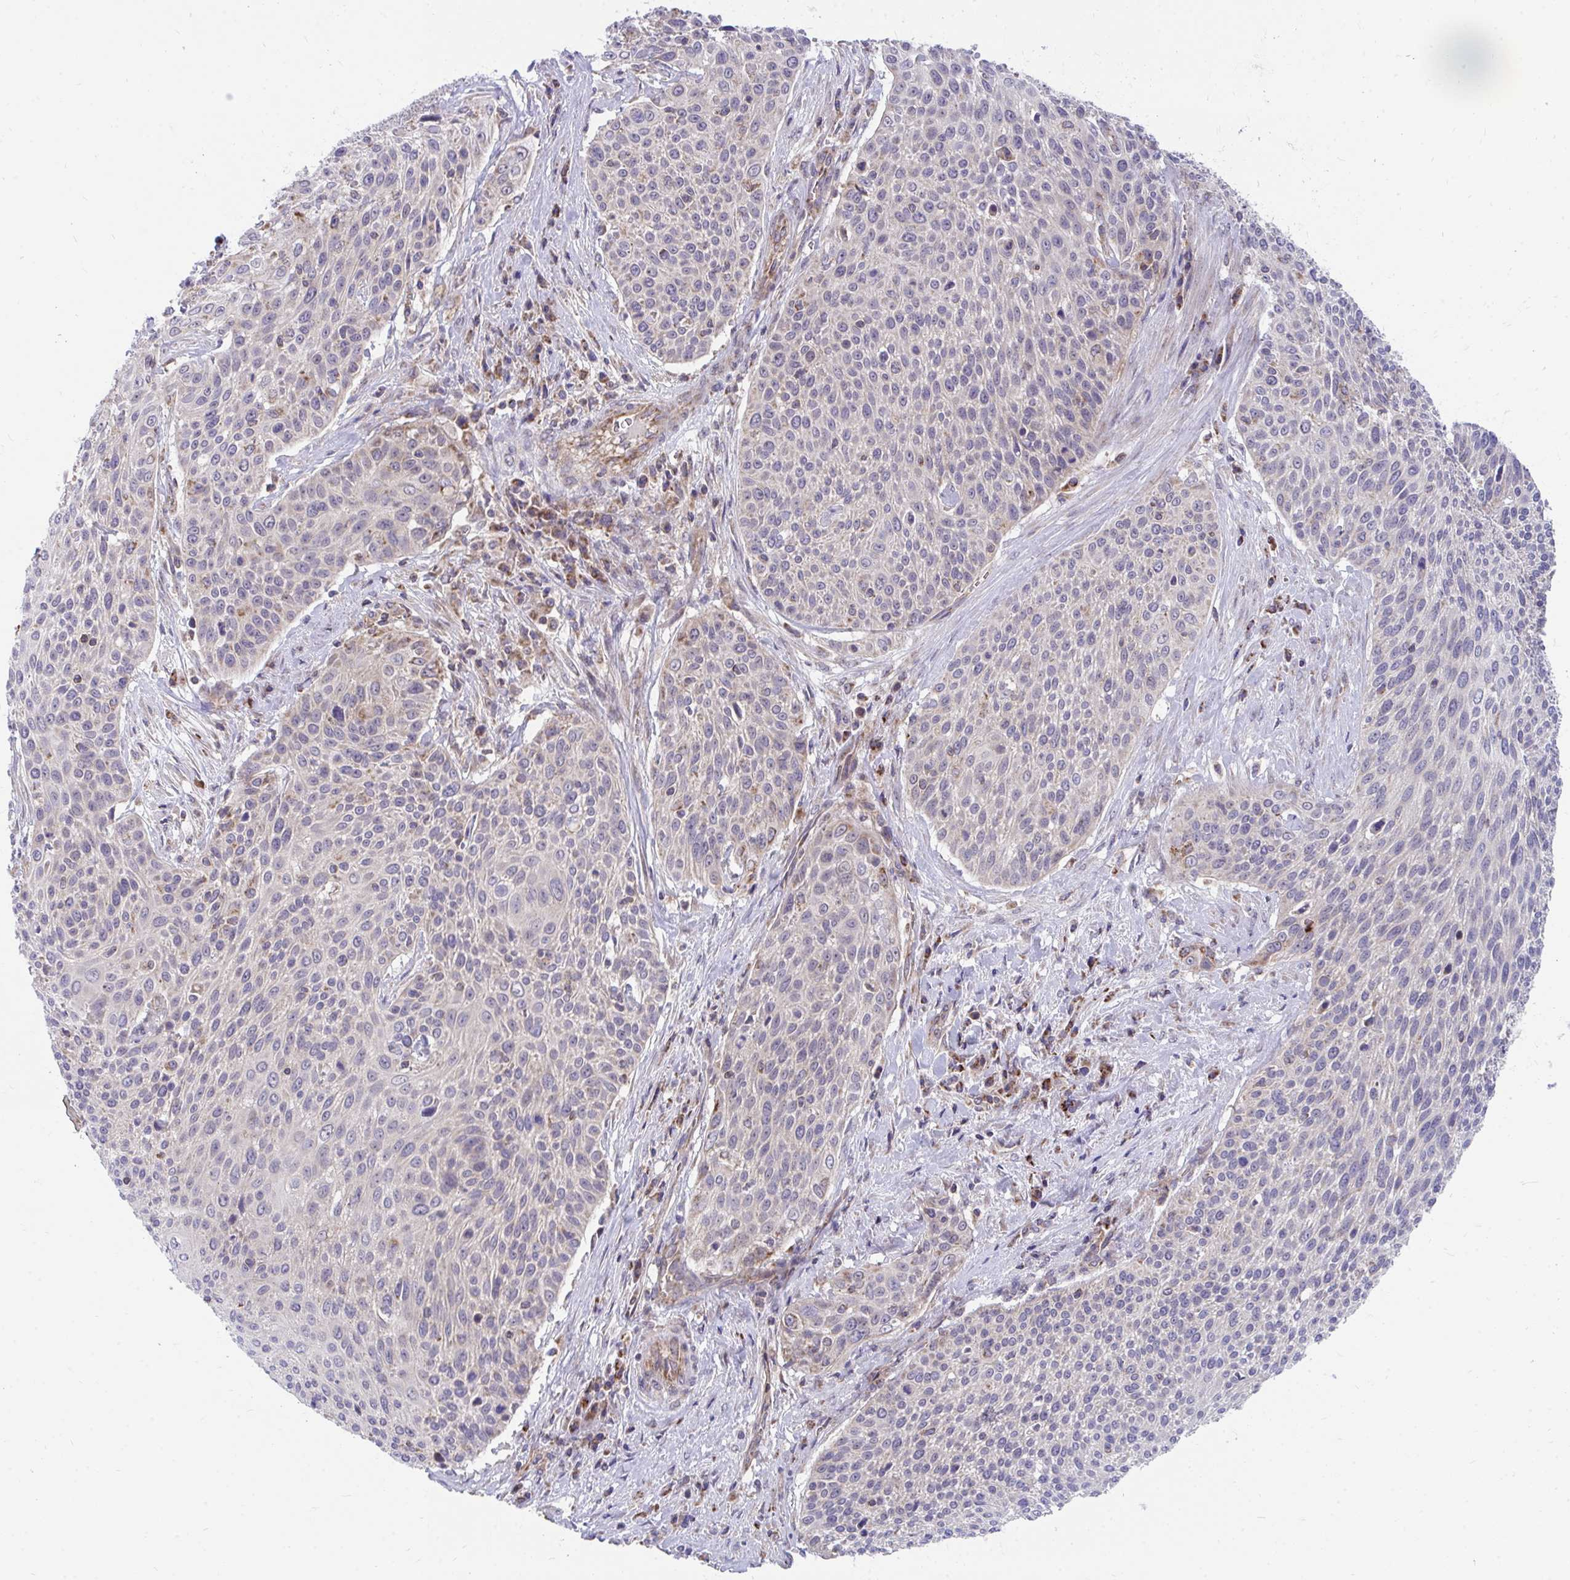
{"staining": {"intensity": "negative", "quantity": "none", "location": "none"}, "tissue": "cervical cancer", "cell_type": "Tumor cells", "image_type": "cancer", "snomed": [{"axis": "morphology", "description": "Squamous cell carcinoma, NOS"}, {"axis": "topography", "description": "Cervix"}], "caption": "Squamous cell carcinoma (cervical) was stained to show a protein in brown. There is no significant positivity in tumor cells.", "gene": "FHIP1B", "patient": {"sex": "female", "age": 31}}